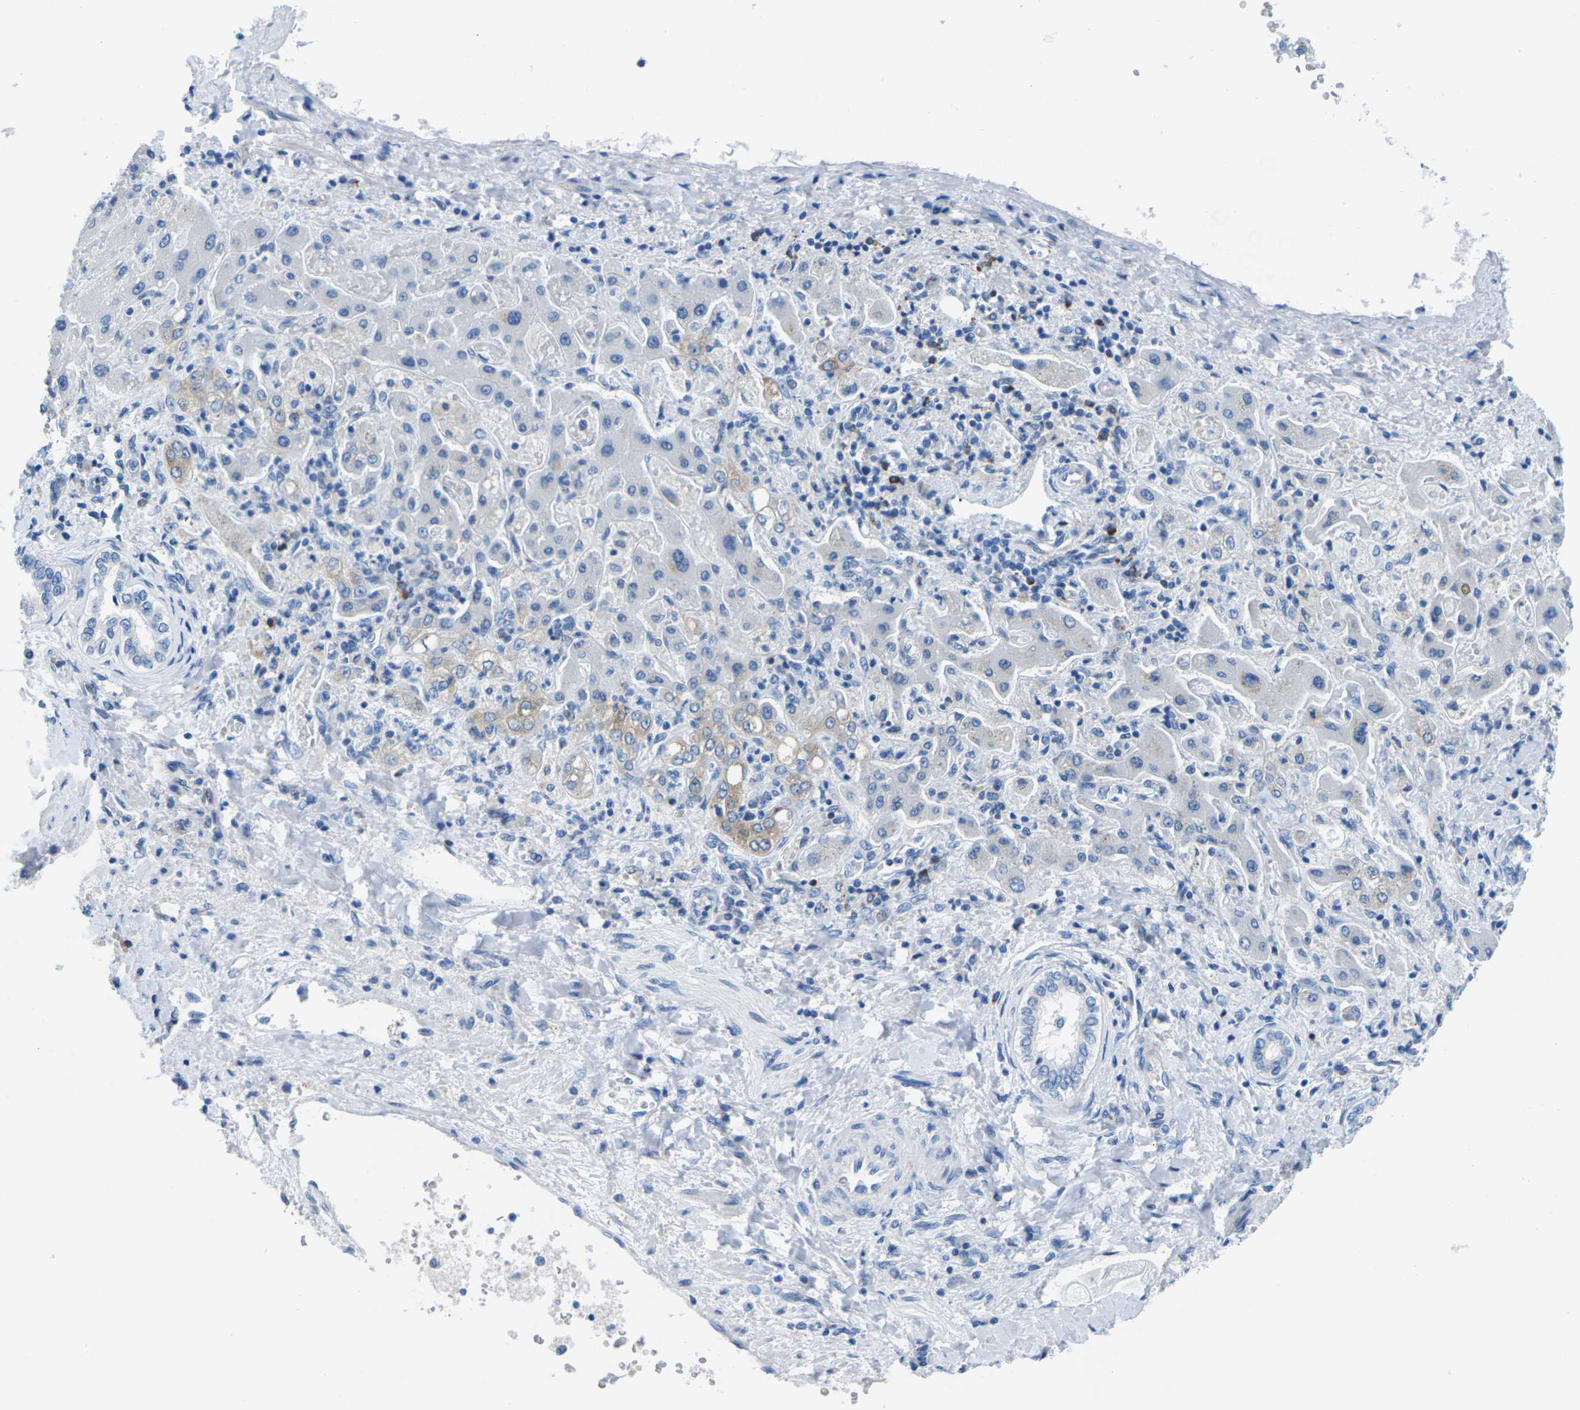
{"staining": {"intensity": "negative", "quantity": "none", "location": "none"}, "tissue": "liver cancer", "cell_type": "Tumor cells", "image_type": "cancer", "snomed": [{"axis": "morphology", "description": "Cholangiocarcinoma"}, {"axis": "topography", "description": "Liver"}], "caption": "Tumor cells are negative for brown protein staining in cholangiocarcinoma (liver).", "gene": "SYNGR2", "patient": {"sex": "male", "age": 50}}